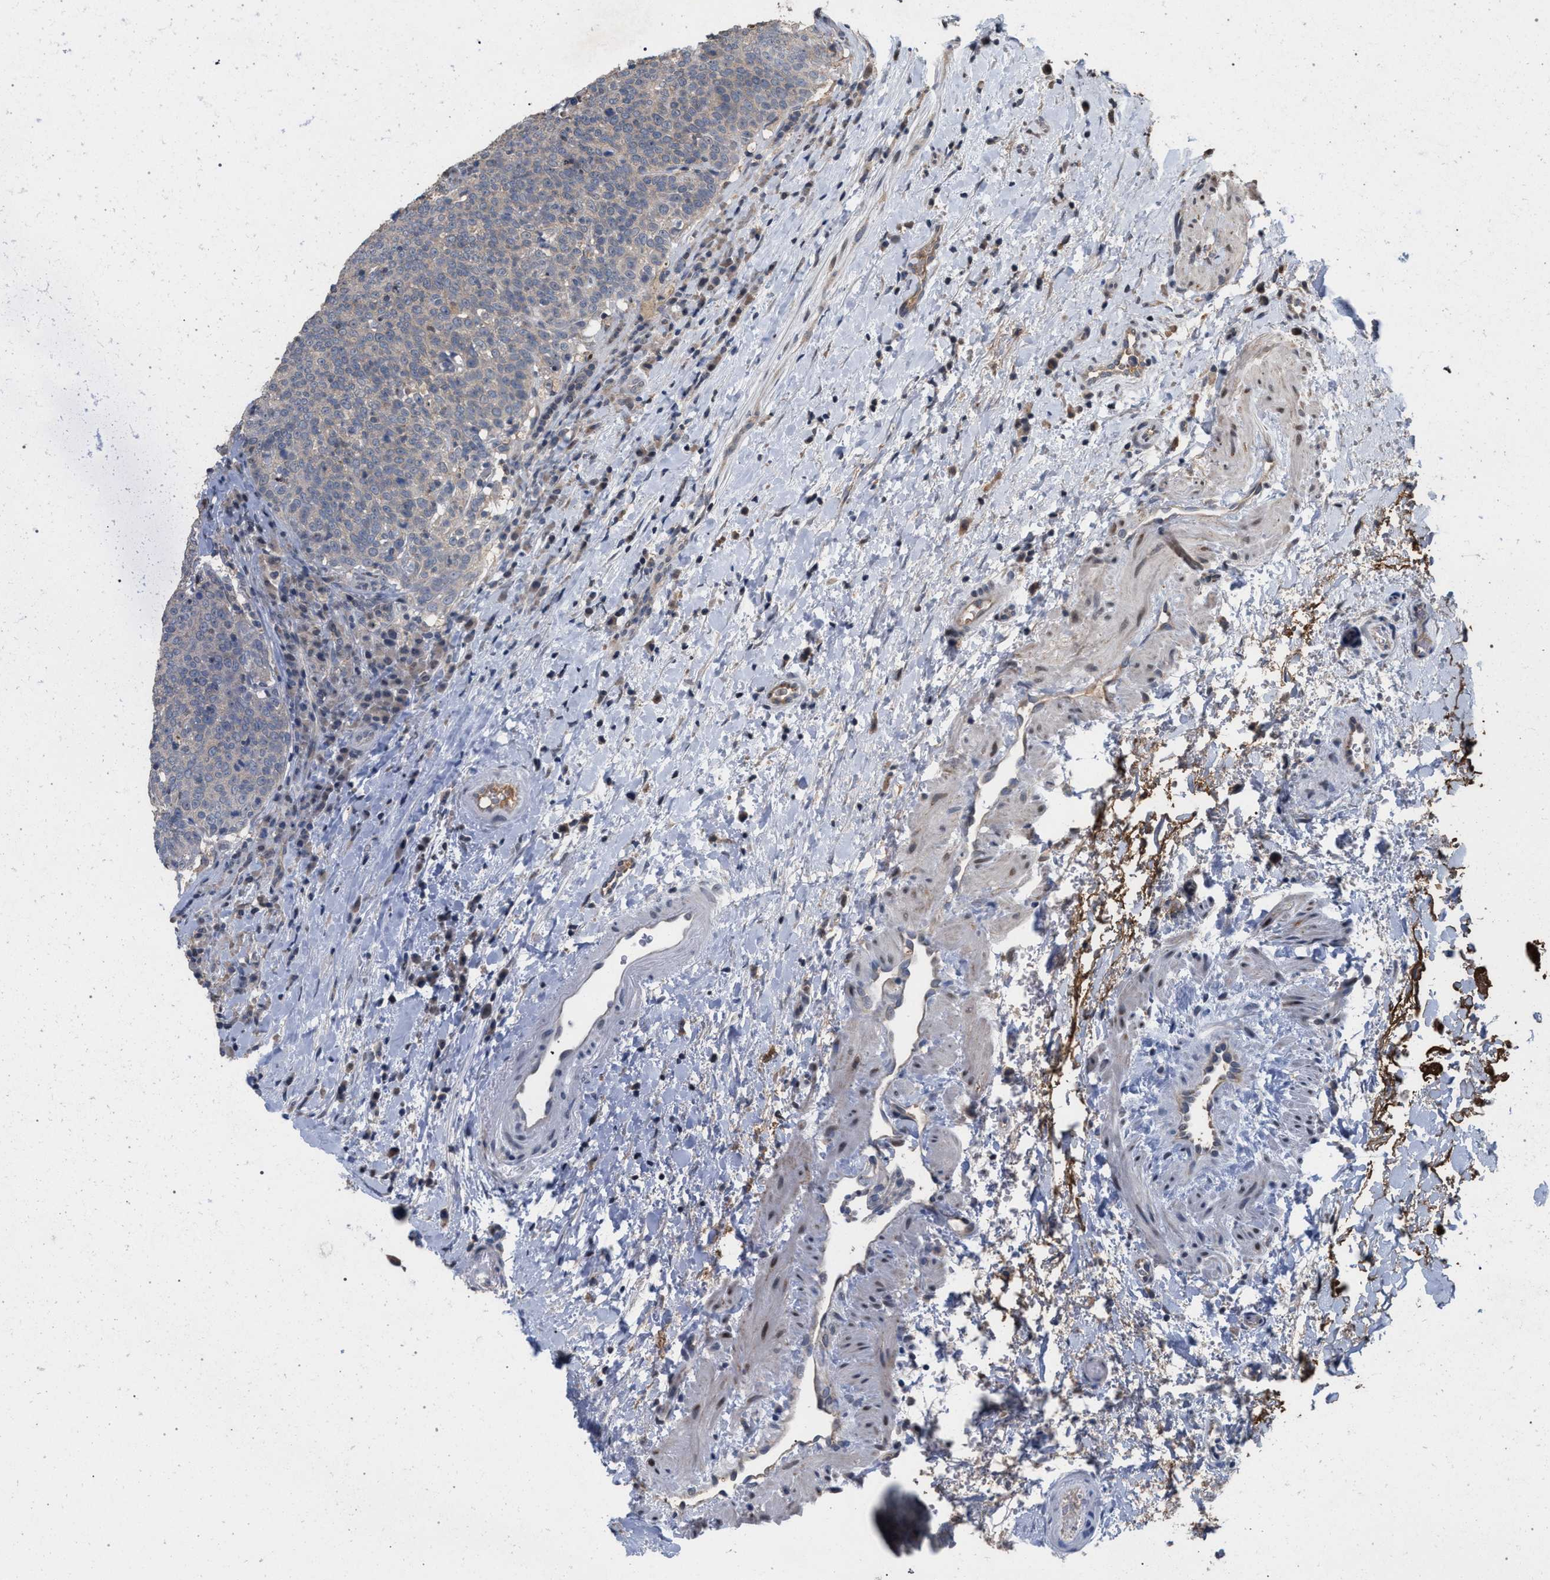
{"staining": {"intensity": "weak", "quantity": "25%-75%", "location": "cytoplasmic/membranous"}, "tissue": "head and neck cancer", "cell_type": "Tumor cells", "image_type": "cancer", "snomed": [{"axis": "morphology", "description": "Squamous cell carcinoma, NOS"}, {"axis": "morphology", "description": "Squamous cell carcinoma, metastatic, NOS"}, {"axis": "topography", "description": "Lymph node"}, {"axis": "topography", "description": "Head-Neck"}], "caption": "A brown stain highlights weak cytoplasmic/membranous staining of a protein in head and neck cancer tumor cells. (Stains: DAB in brown, nuclei in blue, Microscopy: brightfield microscopy at high magnification).", "gene": "TECPR1", "patient": {"sex": "male", "age": 62}}